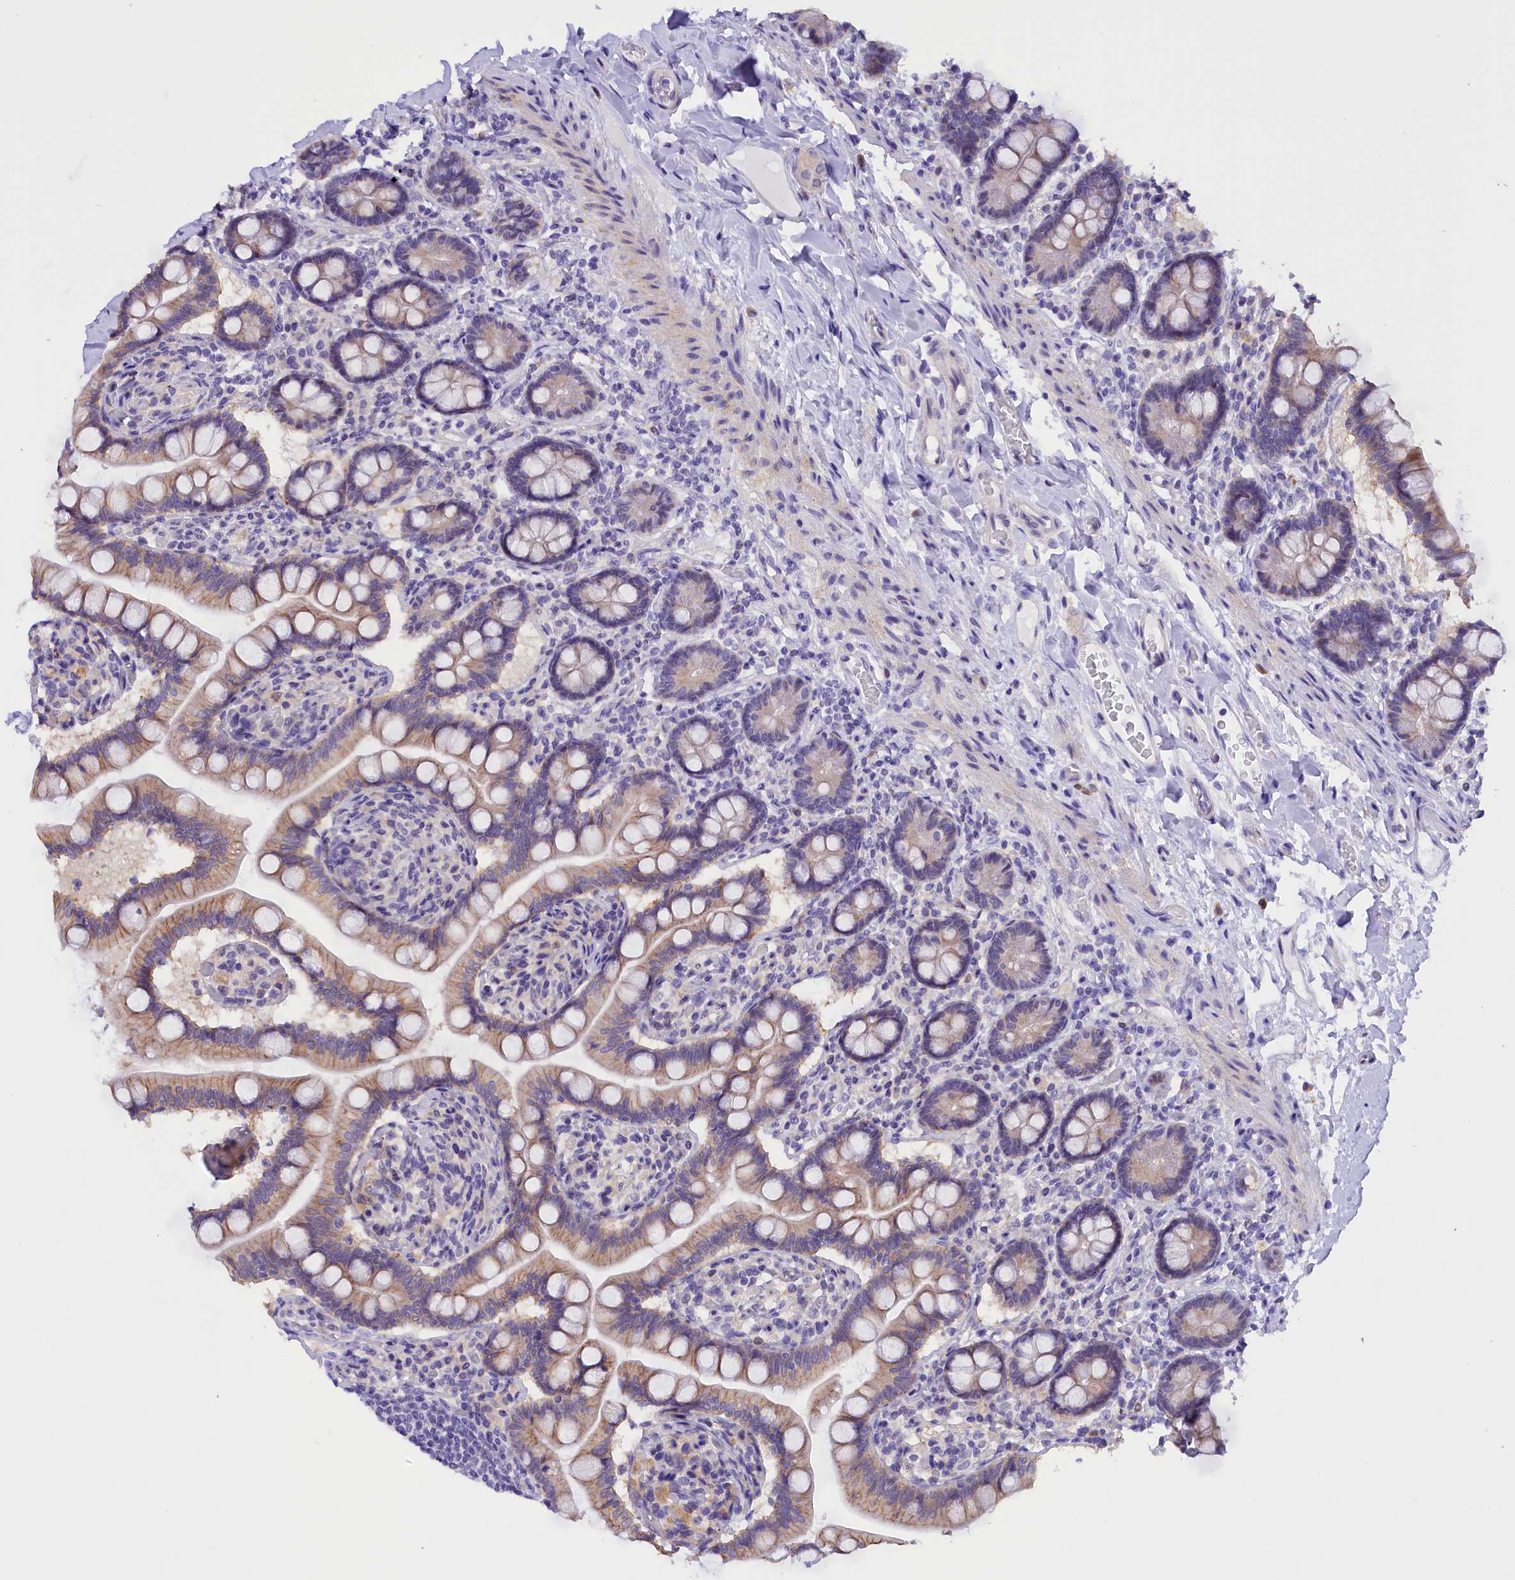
{"staining": {"intensity": "moderate", "quantity": ">75%", "location": "cytoplasmic/membranous"}, "tissue": "small intestine", "cell_type": "Glandular cells", "image_type": "normal", "snomed": [{"axis": "morphology", "description": "Normal tissue, NOS"}, {"axis": "topography", "description": "Small intestine"}], "caption": "High-magnification brightfield microscopy of unremarkable small intestine stained with DAB (brown) and counterstained with hematoxylin (blue). glandular cells exhibit moderate cytoplasmic/membranous positivity is present in about>75% of cells. The staining was performed using DAB, with brown indicating positive protein expression. Nuclei are stained blue with hematoxylin.", "gene": "COL6A5", "patient": {"sex": "female", "age": 64}}